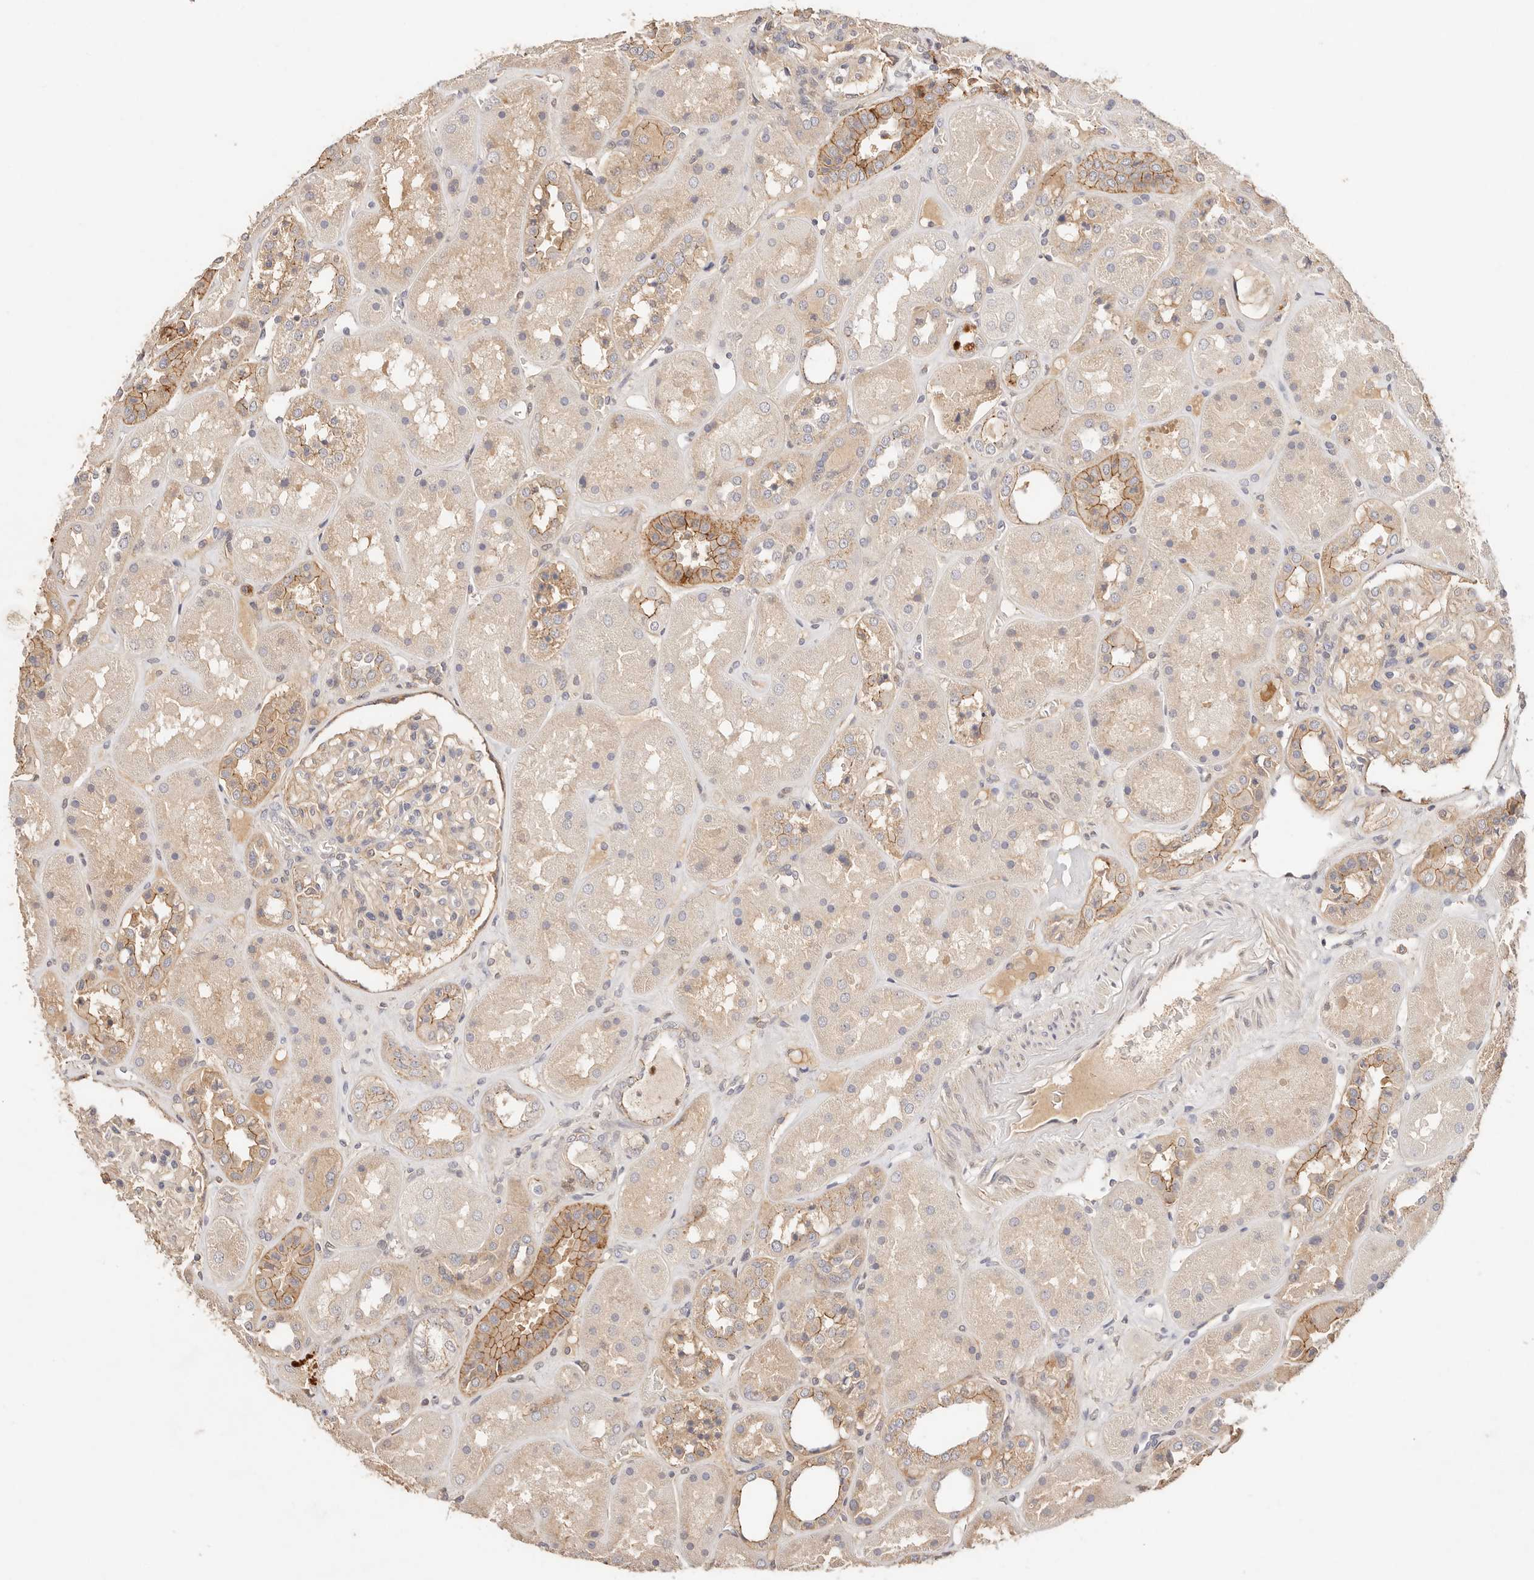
{"staining": {"intensity": "weak", "quantity": "<25%", "location": "cytoplasmic/membranous"}, "tissue": "kidney", "cell_type": "Cells in glomeruli", "image_type": "normal", "snomed": [{"axis": "morphology", "description": "Normal tissue, NOS"}, {"axis": "topography", "description": "Kidney"}], "caption": "High power microscopy image of an IHC histopathology image of benign kidney, revealing no significant positivity in cells in glomeruli. Nuclei are stained in blue.", "gene": "CXADR", "patient": {"sex": "male", "age": 70}}